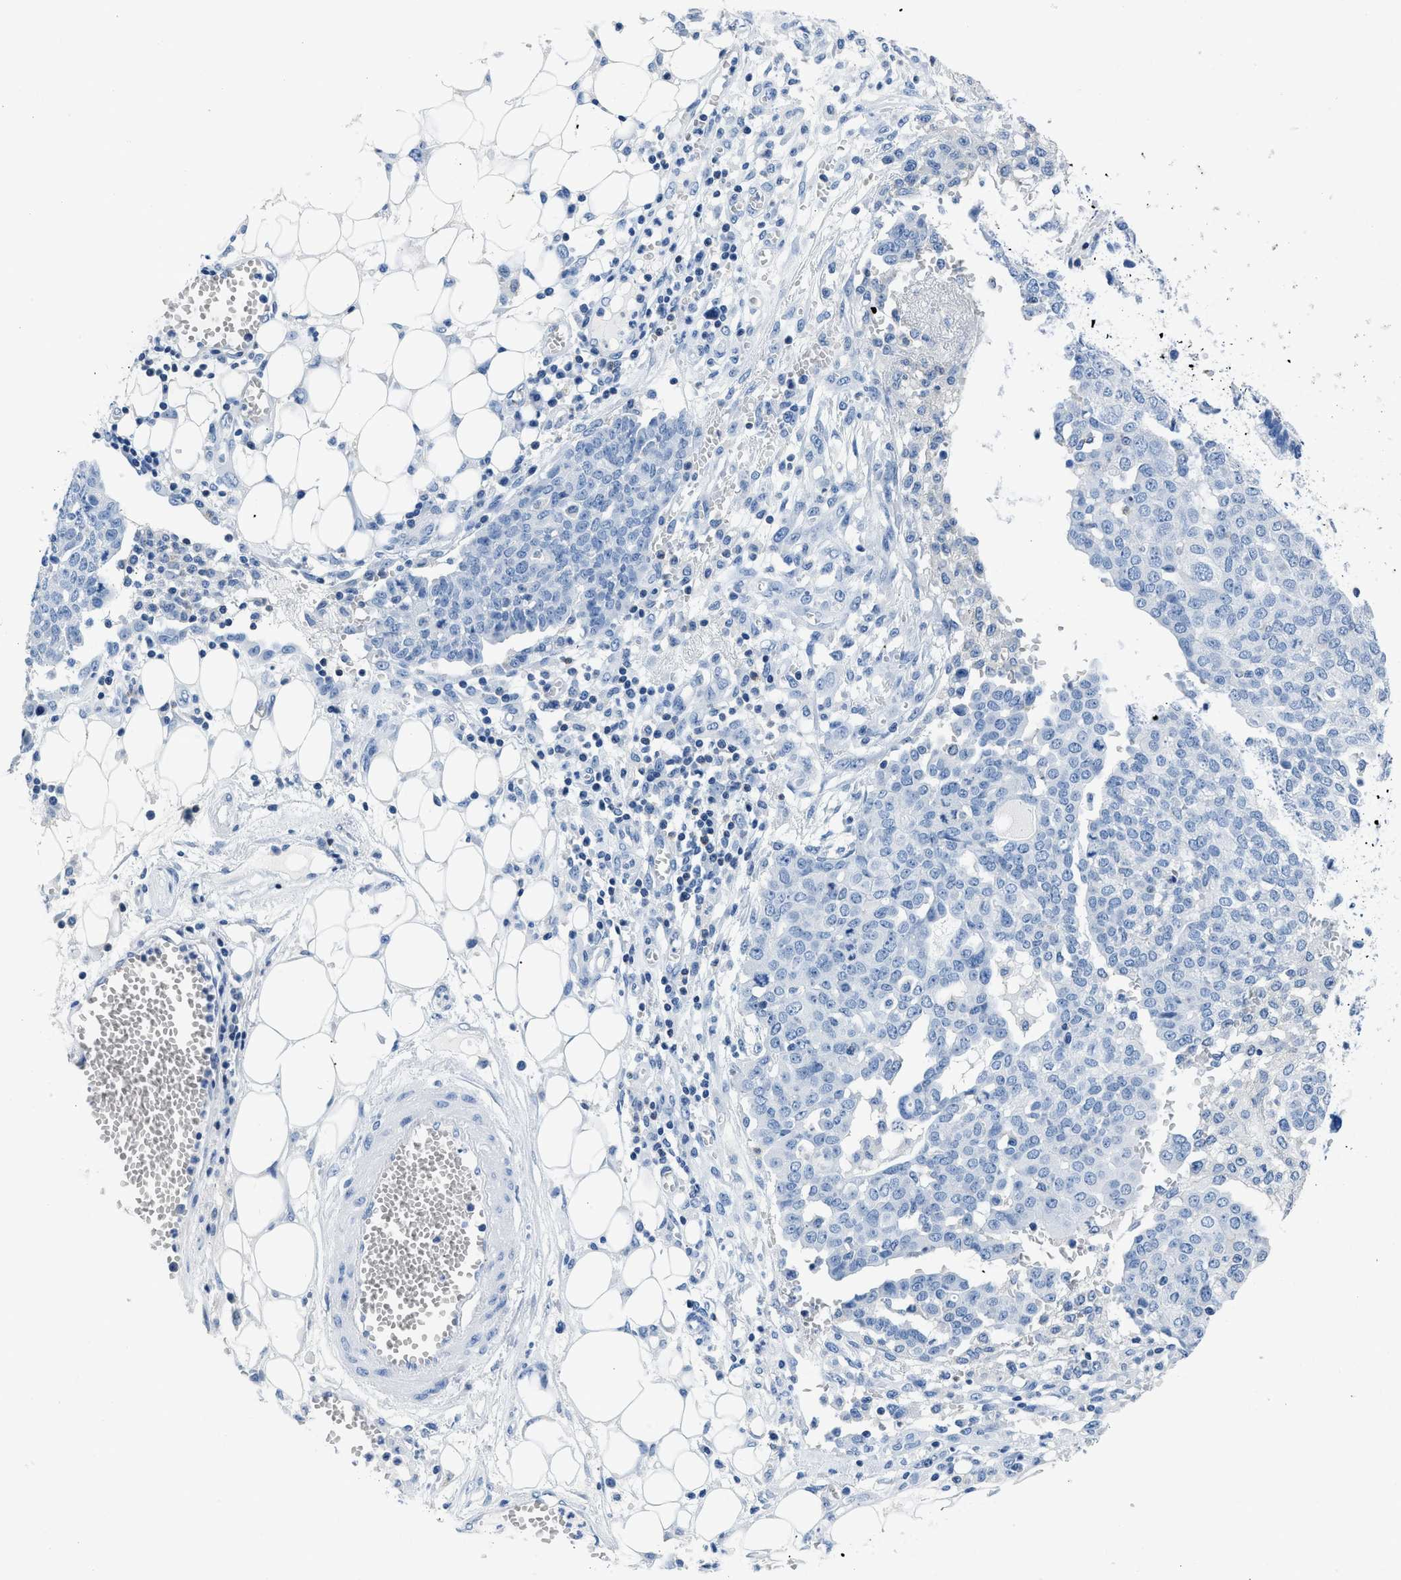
{"staining": {"intensity": "negative", "quantity": "none", "location": "none"}, "tissue": "ovarian cancer", "cell_type": "Tumor cells", "image_type": "cancer", "snomed": [{"axis": "morphology", "description": "Cystadenocarcinoma, serous, NOS"}, {"axis": "topography", "description": "Soft tissue"}, {"axis": "topography", "description": "Ovary"}], "caption": "Histopathology image shows no protein staining in tumor cells of serous cystadenocarcinoma (ovarian) tissue. (Immunohistochemistry, brightfield microscopy, high magnification).", "gene": "NFATC2", "patient": {"sex": "female", "age": 57}}